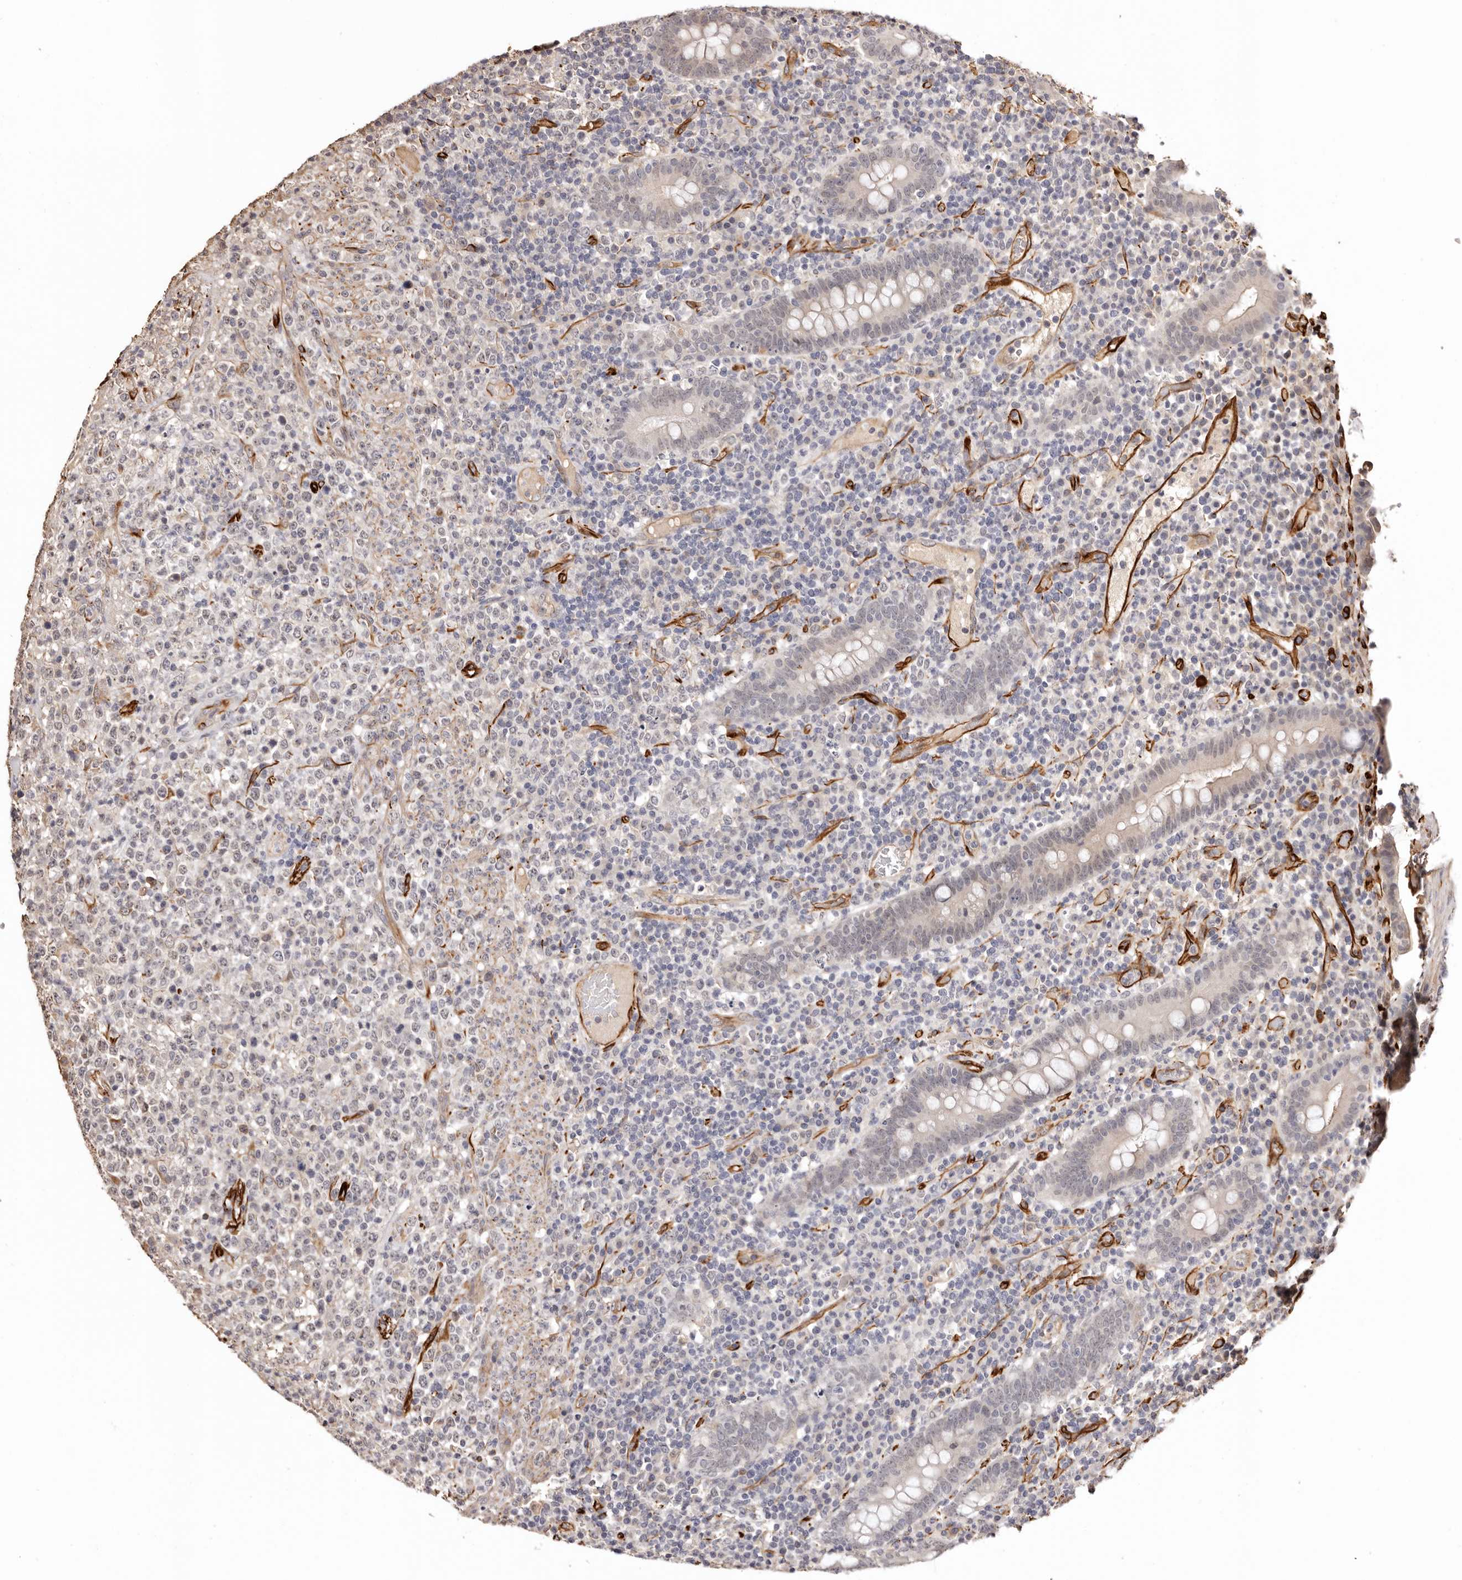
{"staining": {"intensity": "negative", "quantity": "none", "location": "none"}, "tissue": "lymphoma", "cell_type": "Tumor cells", "image_type": "cancer", "snomed": [{"axis": "morphology", "description": "Malignant lymphoma, non-Hodgkin's type, High grade"}, {"axis": "topography", "description": "Colon"}], "caption": "Immunohistochemistry photomicrograph of neoplastic tissue: lymphoma stained with DAB (3,3'-diaminobenzidine) demonstrates no significant protein expression in tumor cells.", "gene": "ZNF557", "patient": {"sex": "female", "age": 53}}